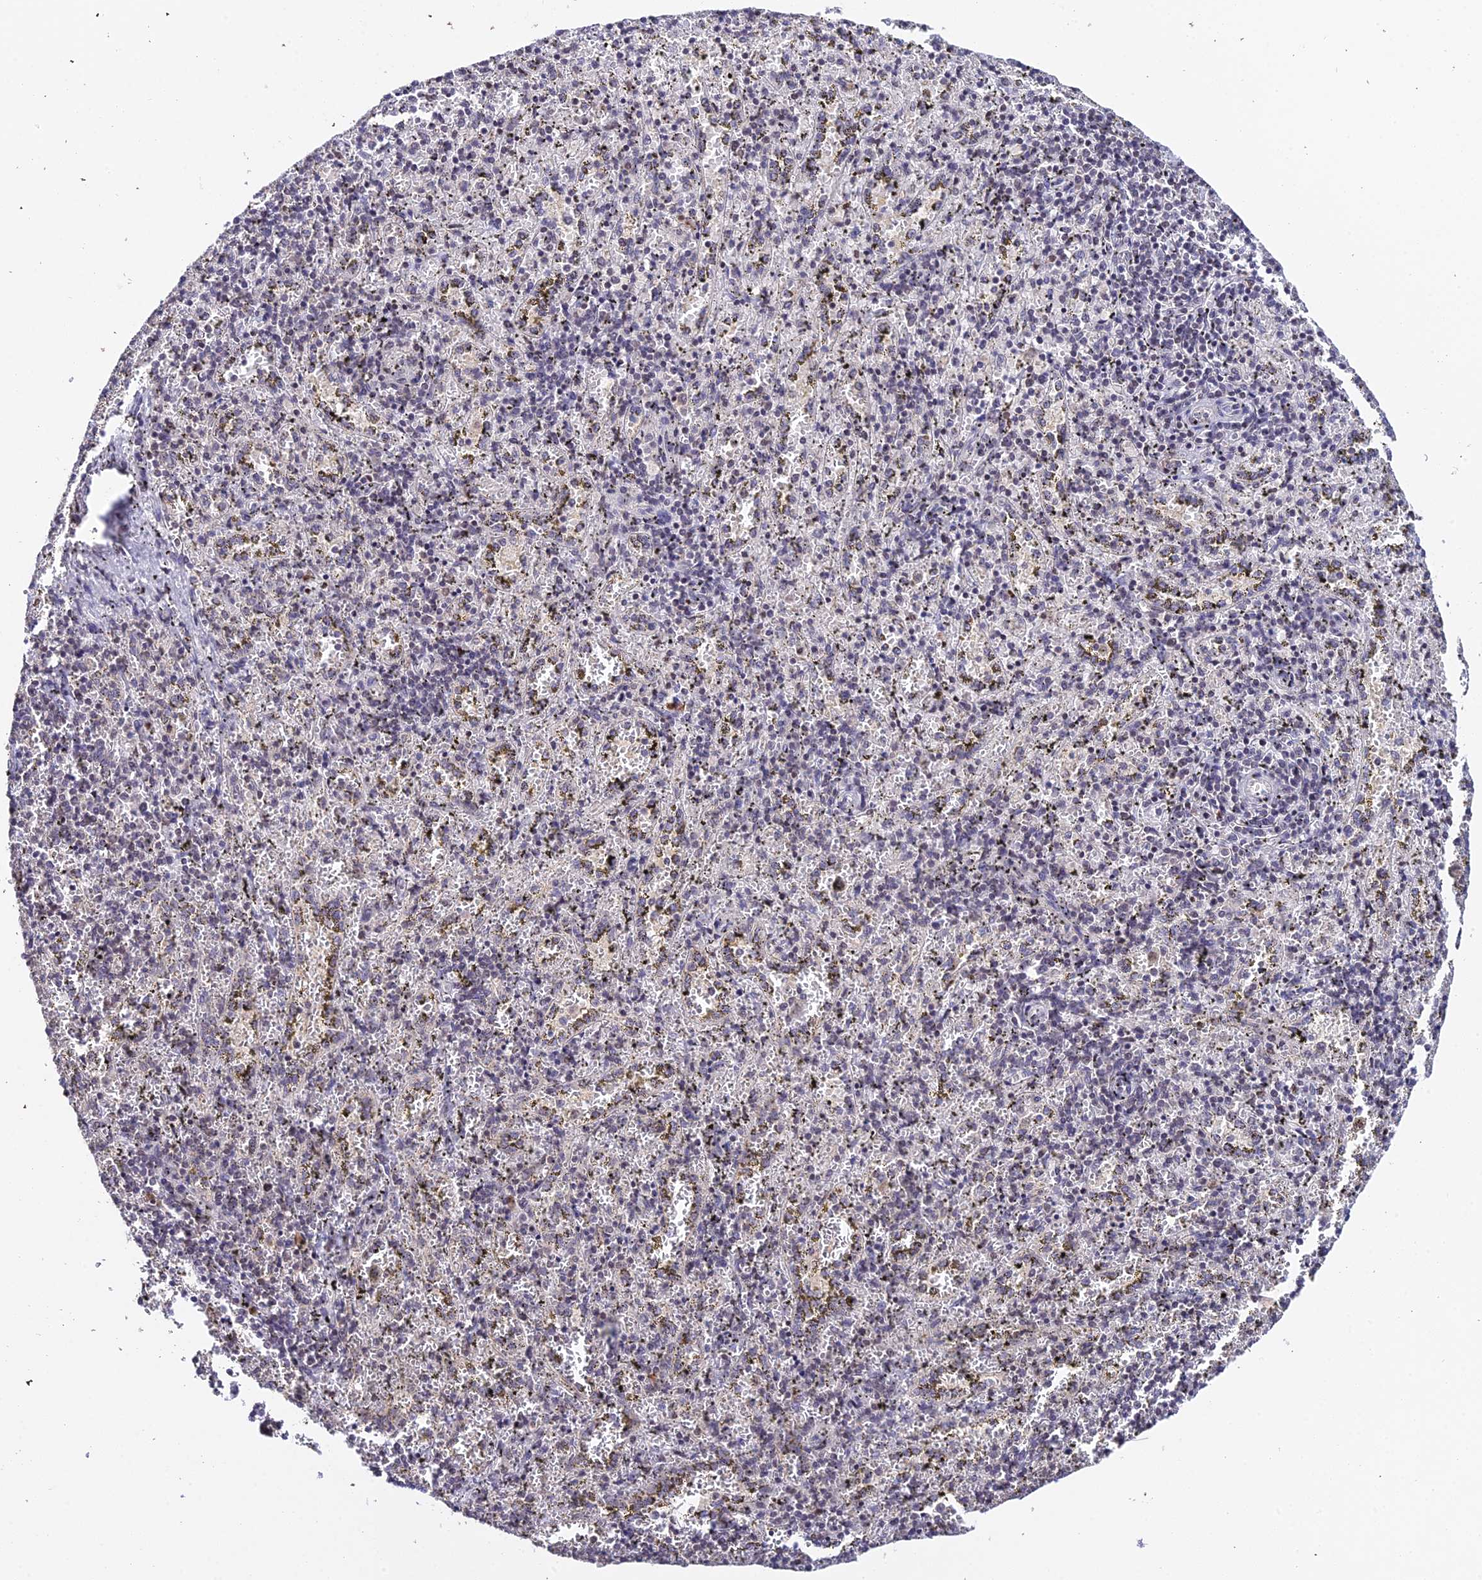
{"staining": {"intensity": "negative", "quantity": "none", "location": "none"}, "tissue": "spleen", "cell_type": "Cells in red pulp", "image_type": "normal", "snomed": [{"axis": "morphology", "description": "Normal tissue, NOS"}, {"axis": "topography", "description": "Spleen"}], "caption": "Micrograph shows no significant protein staining in cells in red pulp of benign spleen. (Stains: DAB (3,3'-diaminobenzidine) IHC with hematoxylin counter stain, Microscopy: brightfield microscopy at high magnification).", "gene": "TEKT1", "patient": {"sex": "male", "age": 11}}